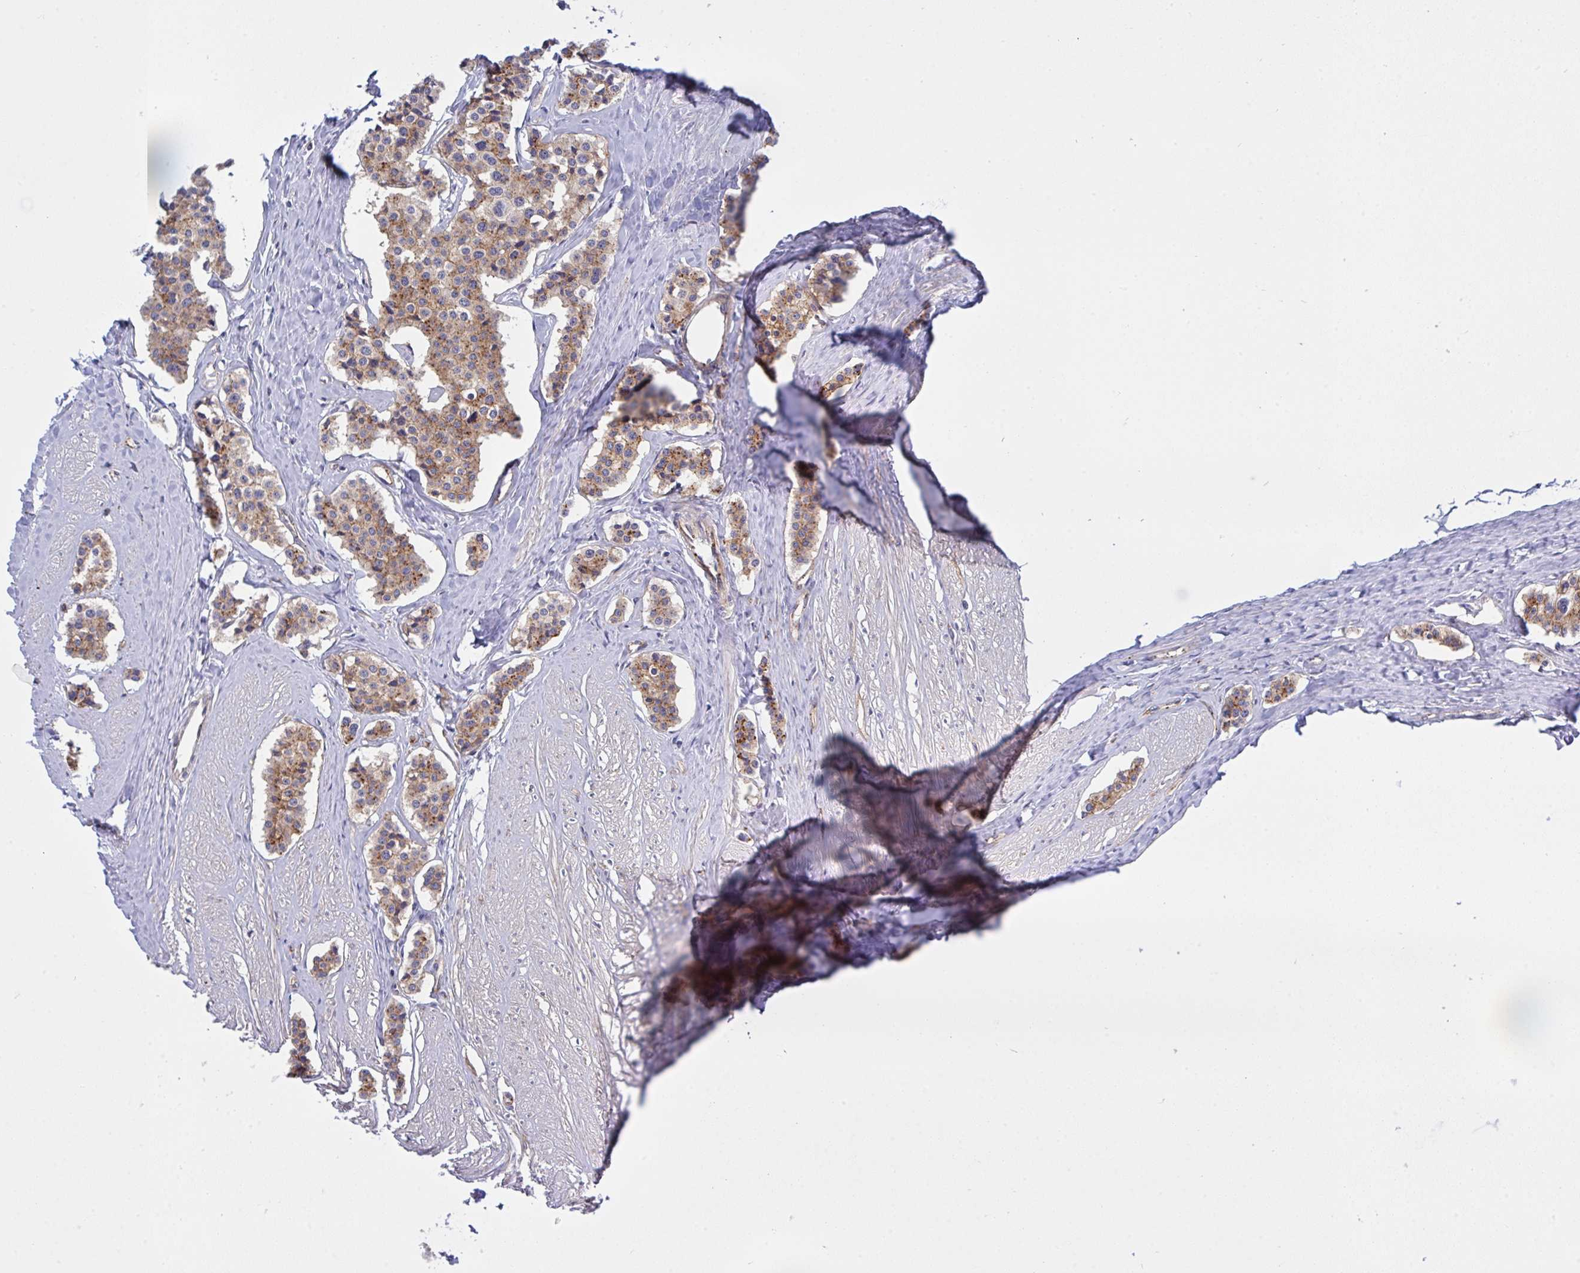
{"staining": {"intensity": "moderate", "quantity": ">75%", "location": "cytoplasmic/membranous"}, "tissue": "carcinoid", "cell_type": "Tumor cells", "image_type": "cancer", "snomed": [{"axis": "morphology", "description": "Carcinoid, malignant, NOS"}, {"axis": "topography", "description": "Small intestine"}], "caption": "Protein analysis of carcinoid (malignant) tissue exhibits moderate cytoplasmic/membranous expression in approximately >75% of tumor cells. (DAB (3,3'-diaminobenzidine) = brown stain, brightfield microscopy at high magnification).", "gene": "C4orf36", "patient": {"sex": "male", "age": 60}}